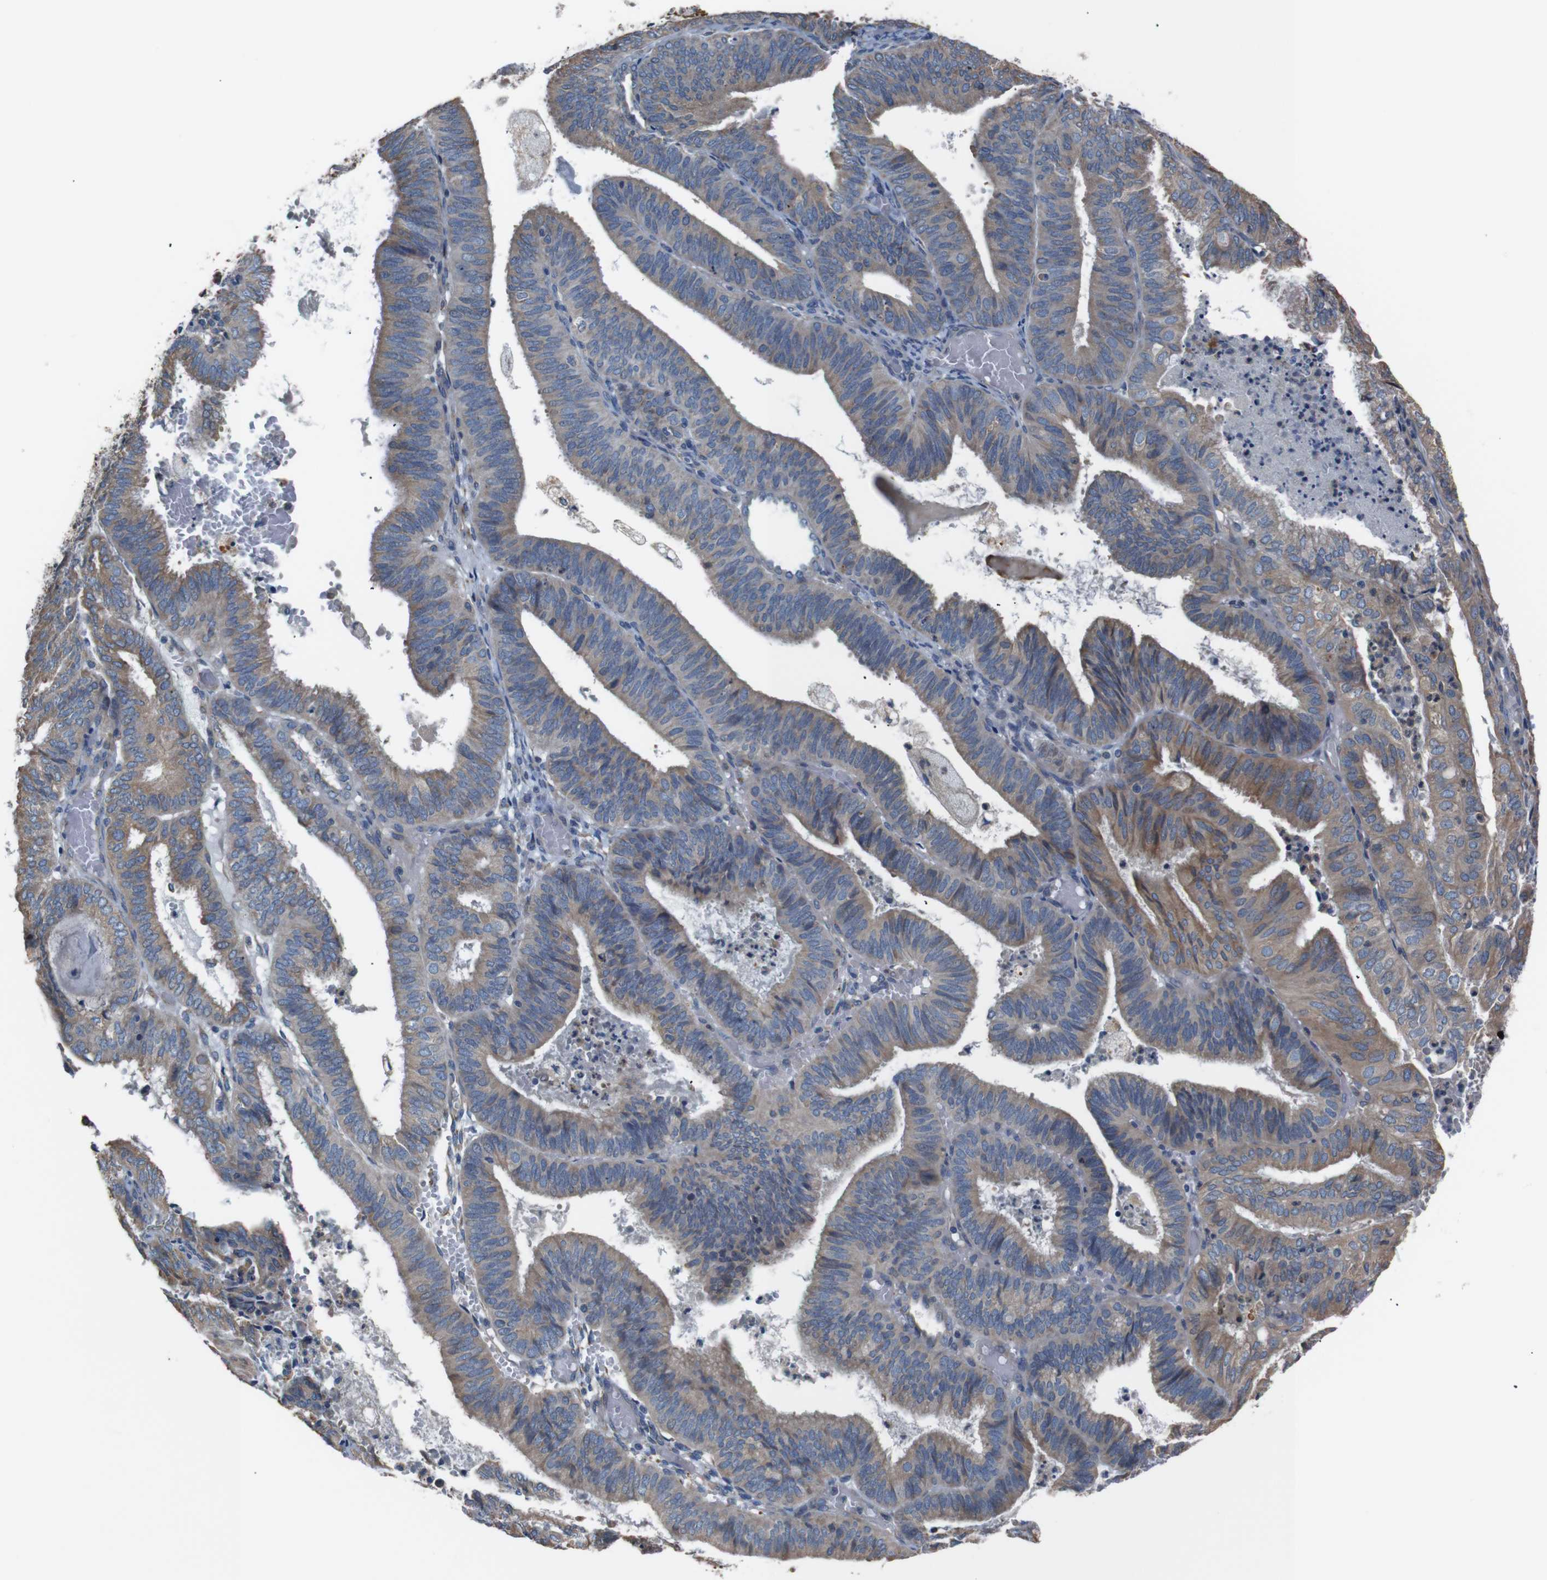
{"staining": {"intensity": "moderate", "quantity": ">75%", "location": "cytoplasmic/membranous"}, "tissue": "endometrial cancer", "cell_type": "Tumor cells", "image_type": "cancer", "snomed": [{"axis": "morphology", "description": "Adenocarcinoma, NOS"}, {"axis": "topography", "description": "Uterus"}], "caption": "Moderate cytoplasmic/membranous expression is seen in about >75% of tumor cells in endometrial adenocarcinoma.", "gene": "SIGMAR1", "patient": {"sex": "female", "age": 60}}